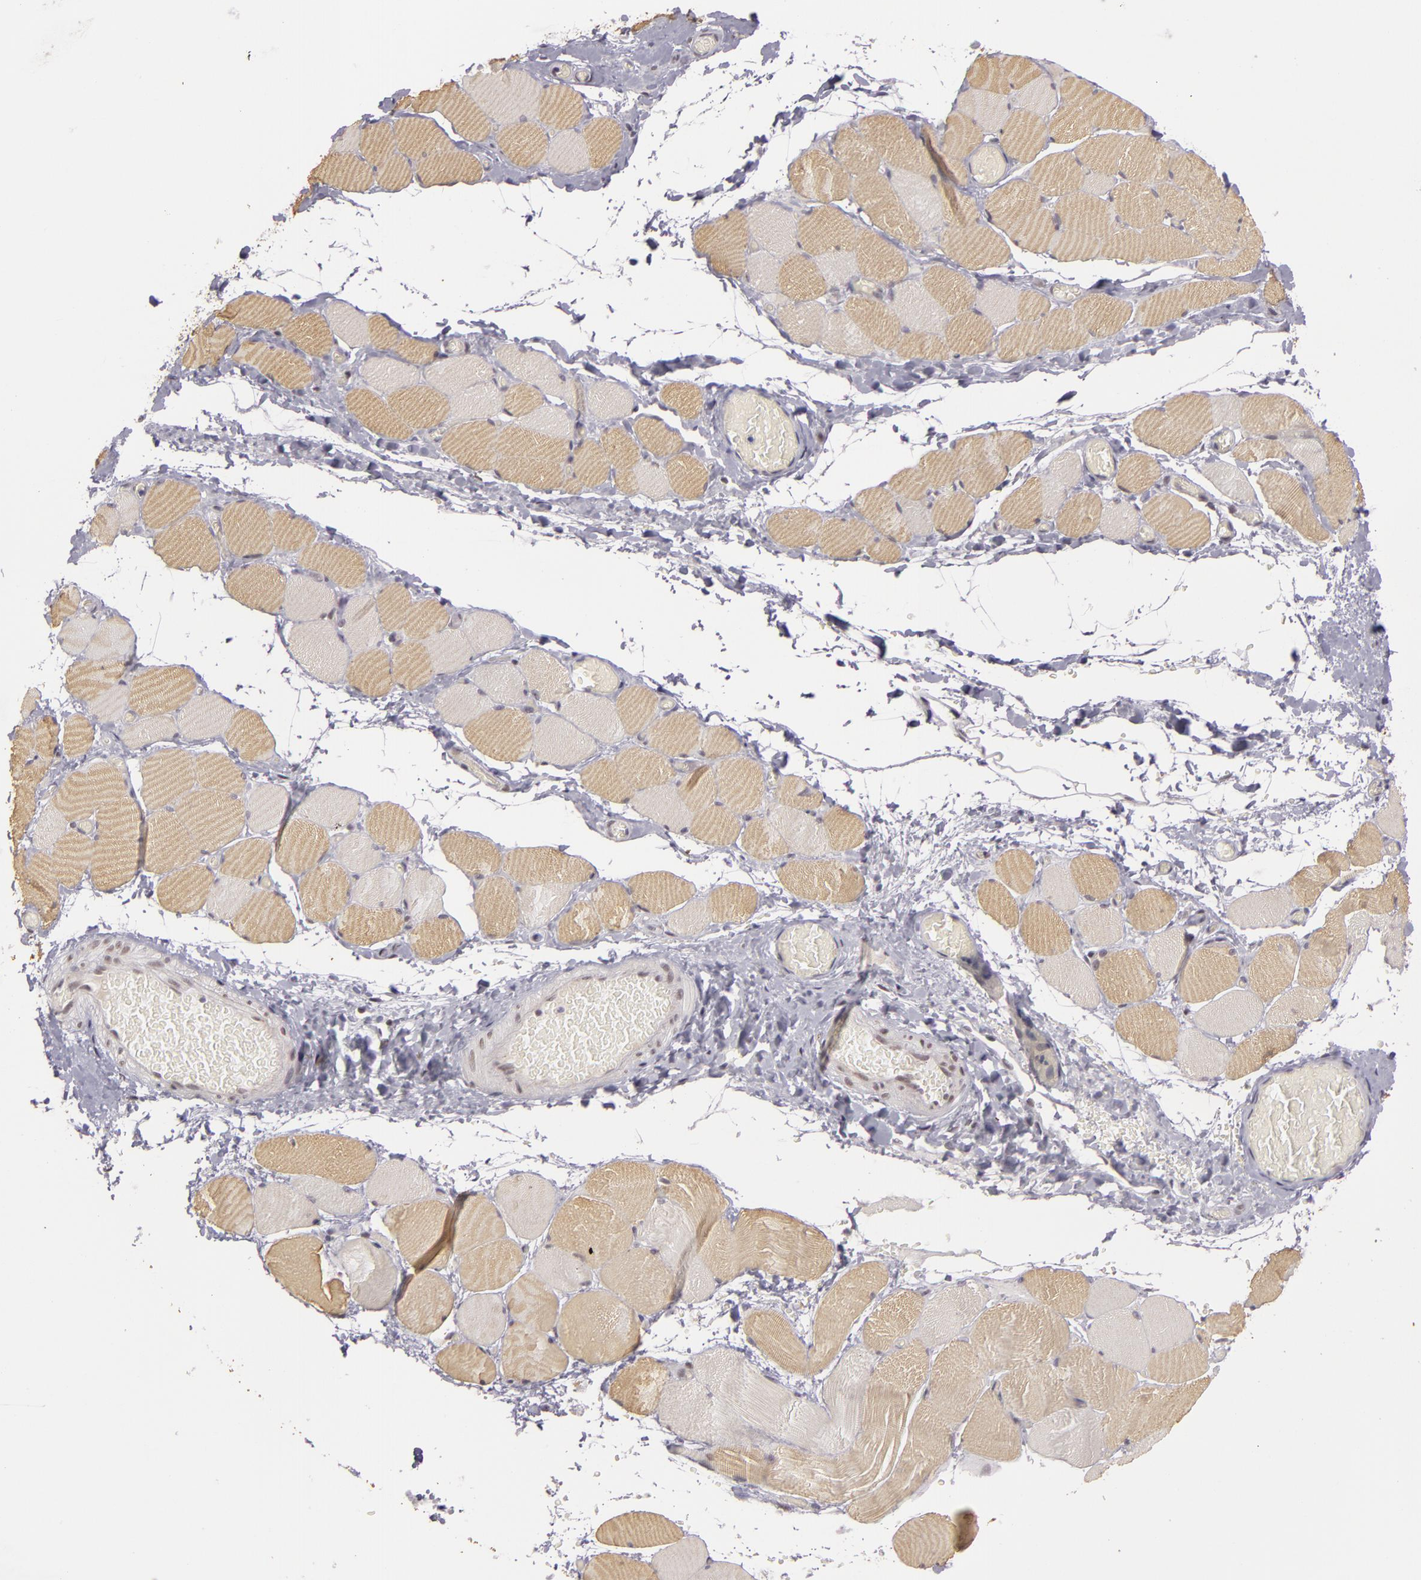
{"staining": {"intensity": "weak", "quantity": "25%-75%", "location": "cytoplasmic/membranous"}, "tissue": "skeletal muscle", "cell_type": "Myocytes", "image_type": "normal", "snomed": [{"axis": "morphology", "description": "Normal tissue, NOS"}, {"axis": "topography", "description": "Skeletal muscle"}, {"axis": "topography", "description": "Soft tissue"}], "caption": "Immunohistochemistry of unremarkable human skeletal muscle demonstrates low levels of weak cytoplasmic/membranous staining in approximately 25%-75% of myocytes.", "gene": "RRP7A", "patient": {"sex": "female", "age": 58}}